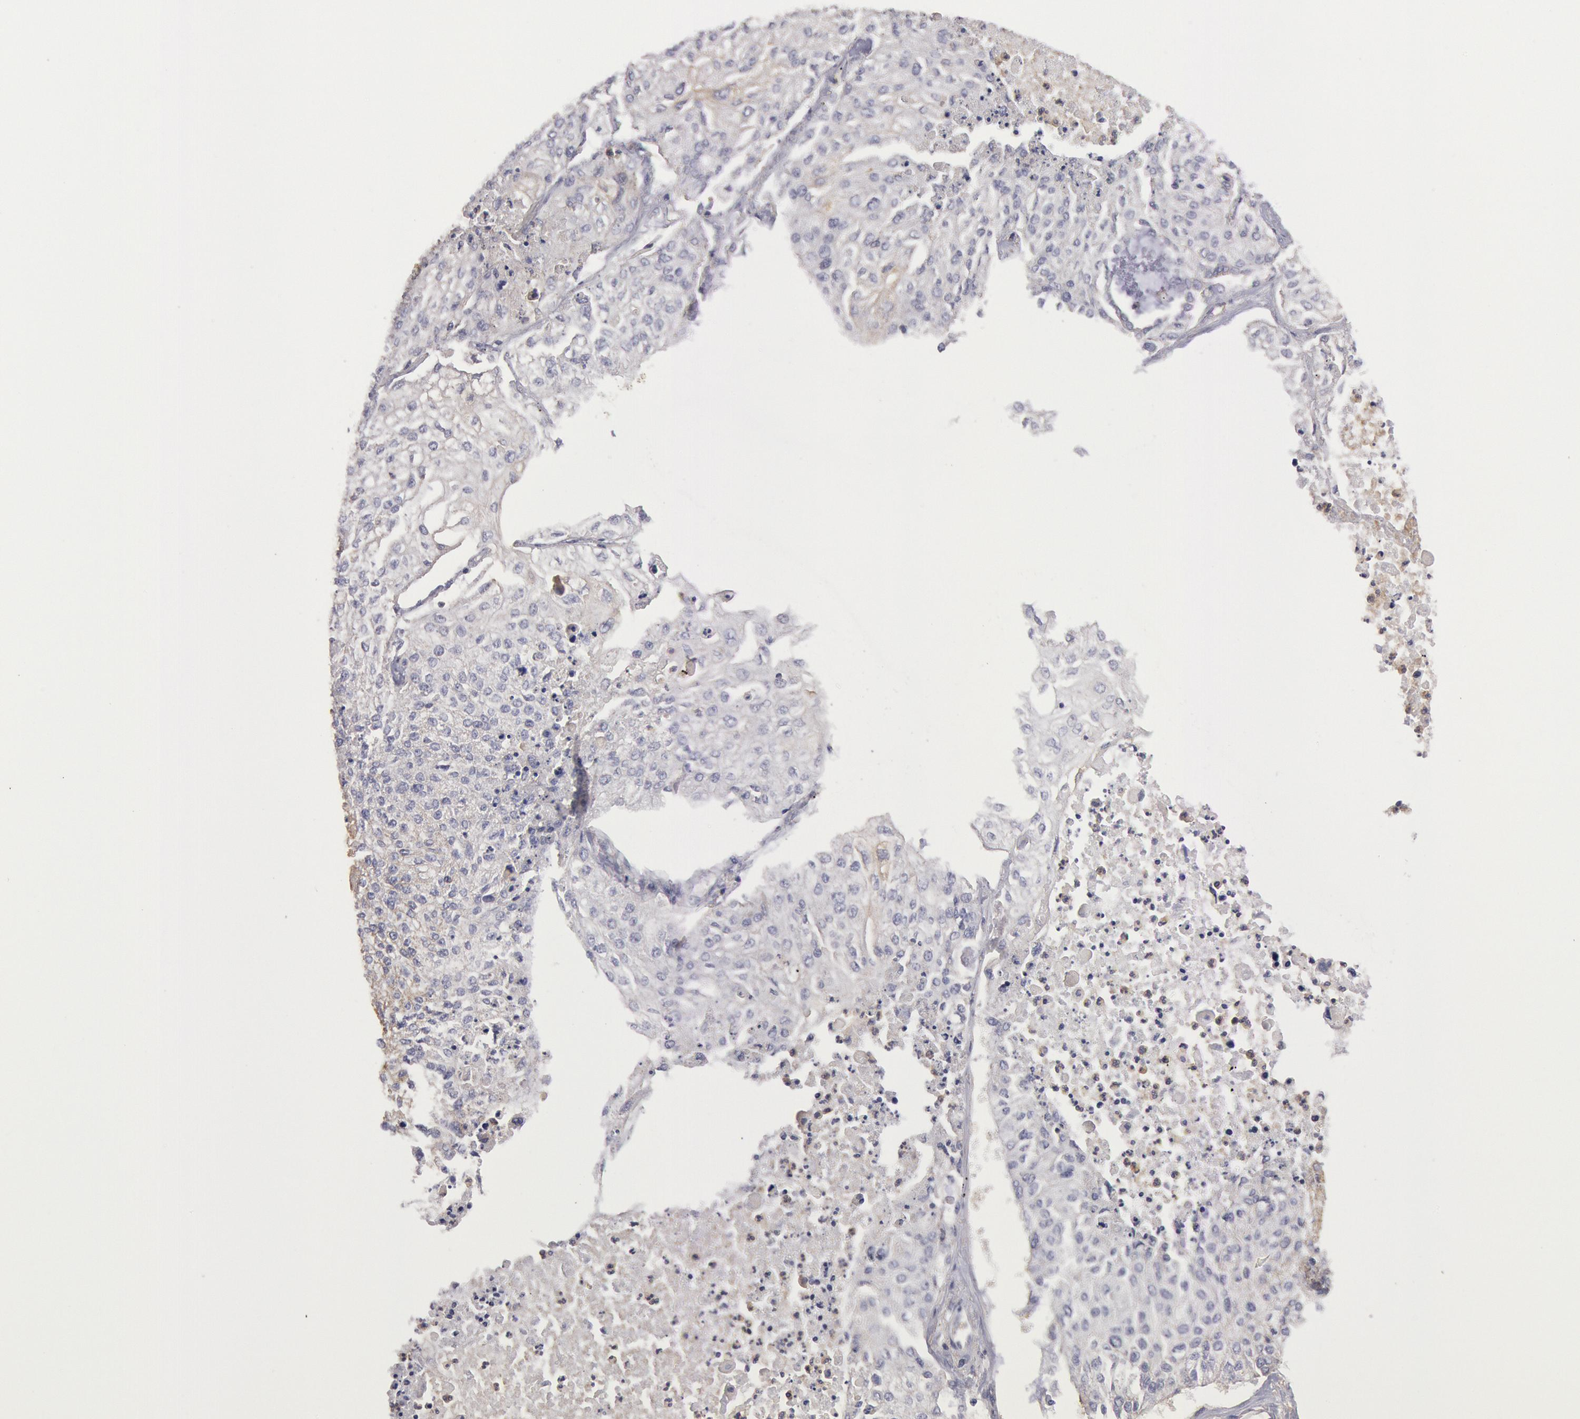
{"staining": {"intensity": "weak", "quantity": "25%-75%", "location": "cytoplasmic/membranous"}, "tissue": "lung cancer", "cell_type": "Tumor cells", "image_type": "cancer", "snomed": [{"axis": "morphology", "description": "Squamous cell carcinoma, NOS"}, {"axis": "topography", "description": "Lung"}], "caption": "Protein staining of lung cancer tissue exhibits weak cytoplasmic/membranous positivity in about 25%-75% of tumor cells. The staining was performed using DAB (3,3'-diaminobenzidine) to visualize the protein expression in brown, while the nuclei were stained in blue with hematoxylin (Magnification: 20x).", "gene": "SNAP23", "patient": {"sex": "male", "age": 75}}